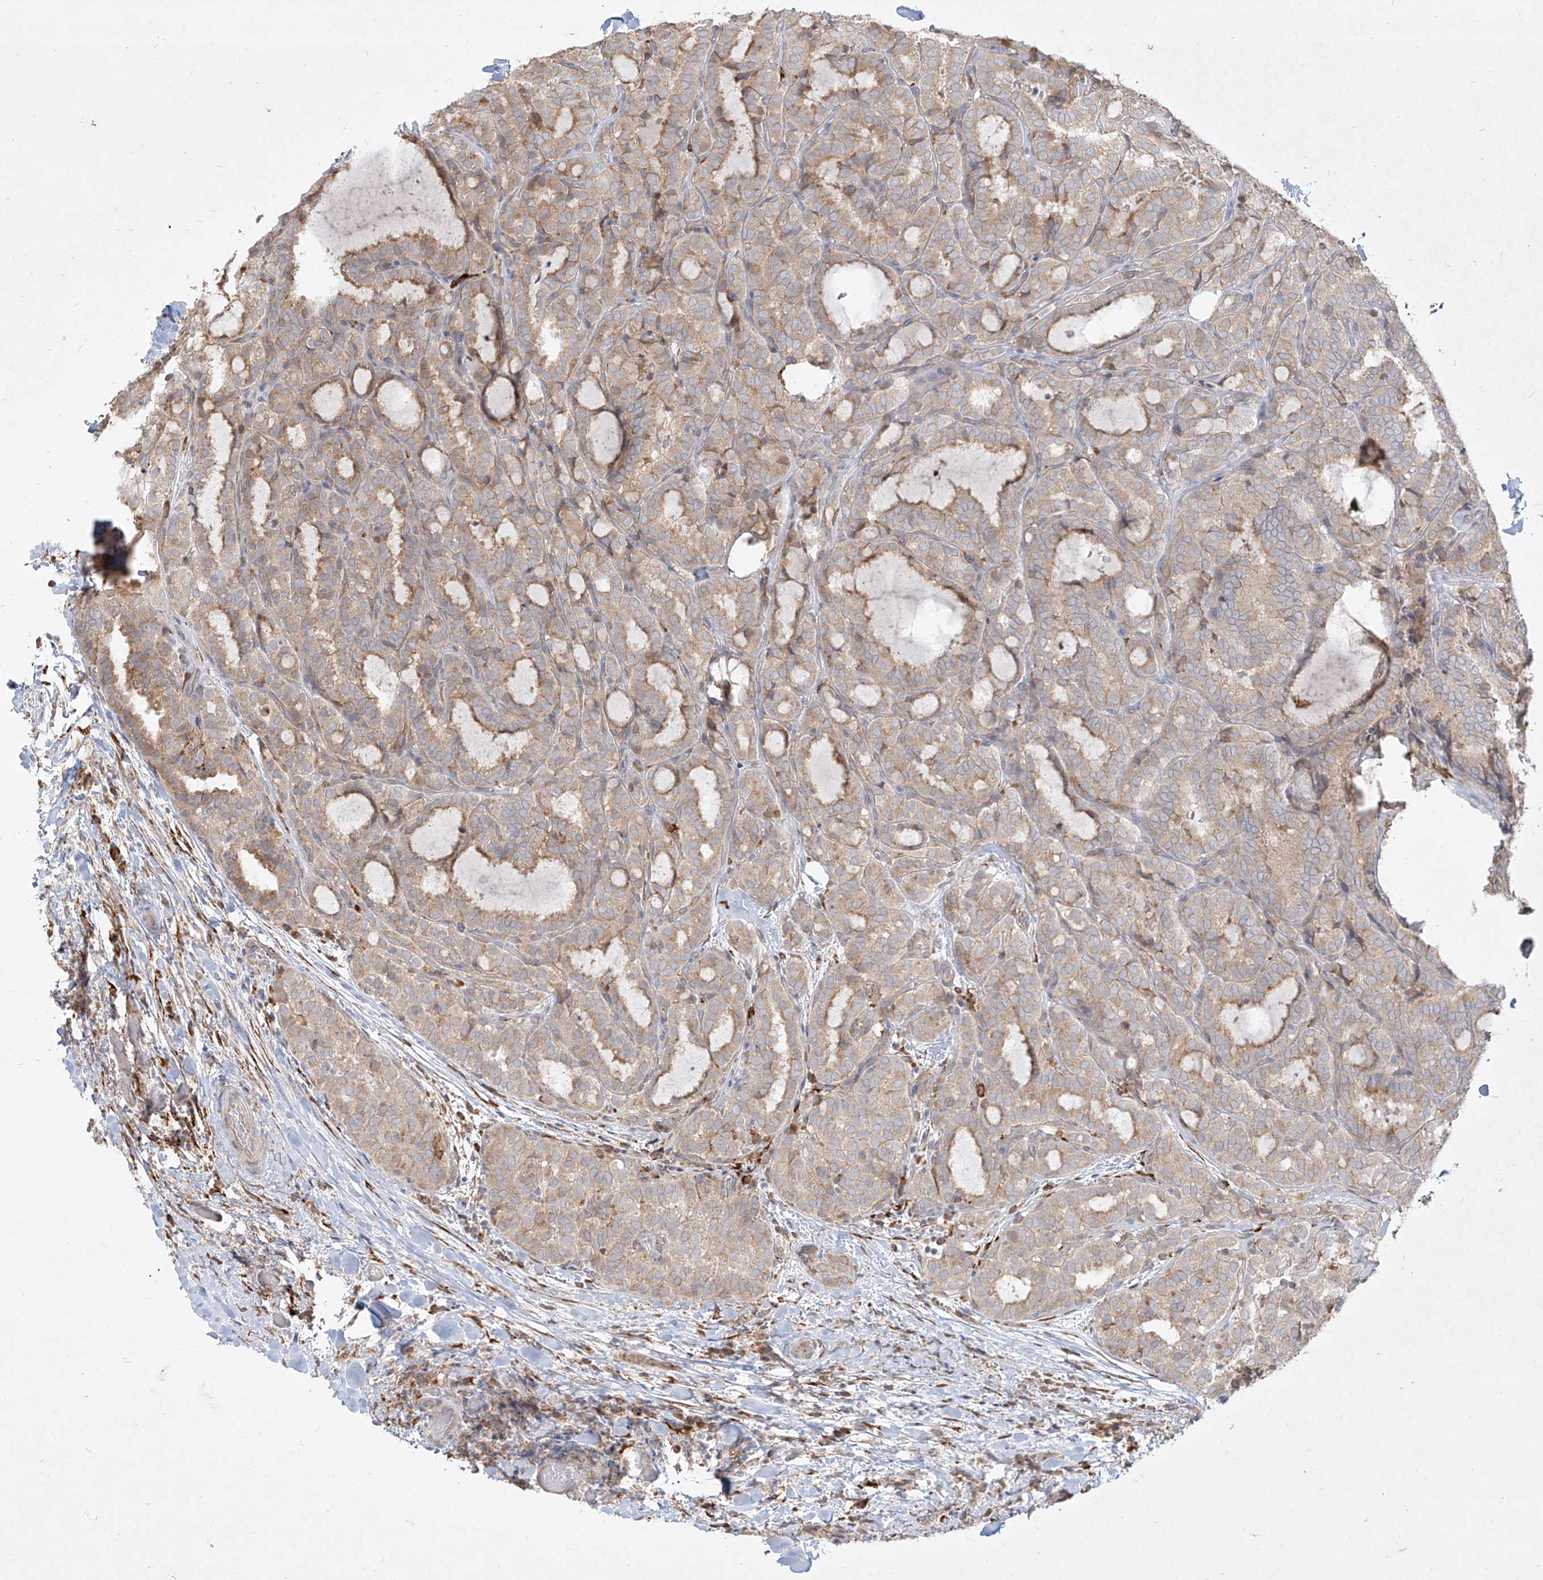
{"staining": {"intensity": "weak", "quantity": "<25%", "location": "cytoplasmic/membranous"}, "tissue": "thyroid cancer", "cell_type": "Tumor cells", "image_type": "cancer", "snomed": [{"axis": "morphology", "description": "Normal tissue, NOS"}, {"axis": "morphology", "description": "Papillary adenocarcinoma, NOS"}, {"axis": "topography", "description": "Thyroid gland"}], "caption": "Protein analysis of thyroid papillary adenocarcinoma displays no significant expression in tumor cells.", "gene": "CD209", "patient": {"sex": "female", "age": 30}}